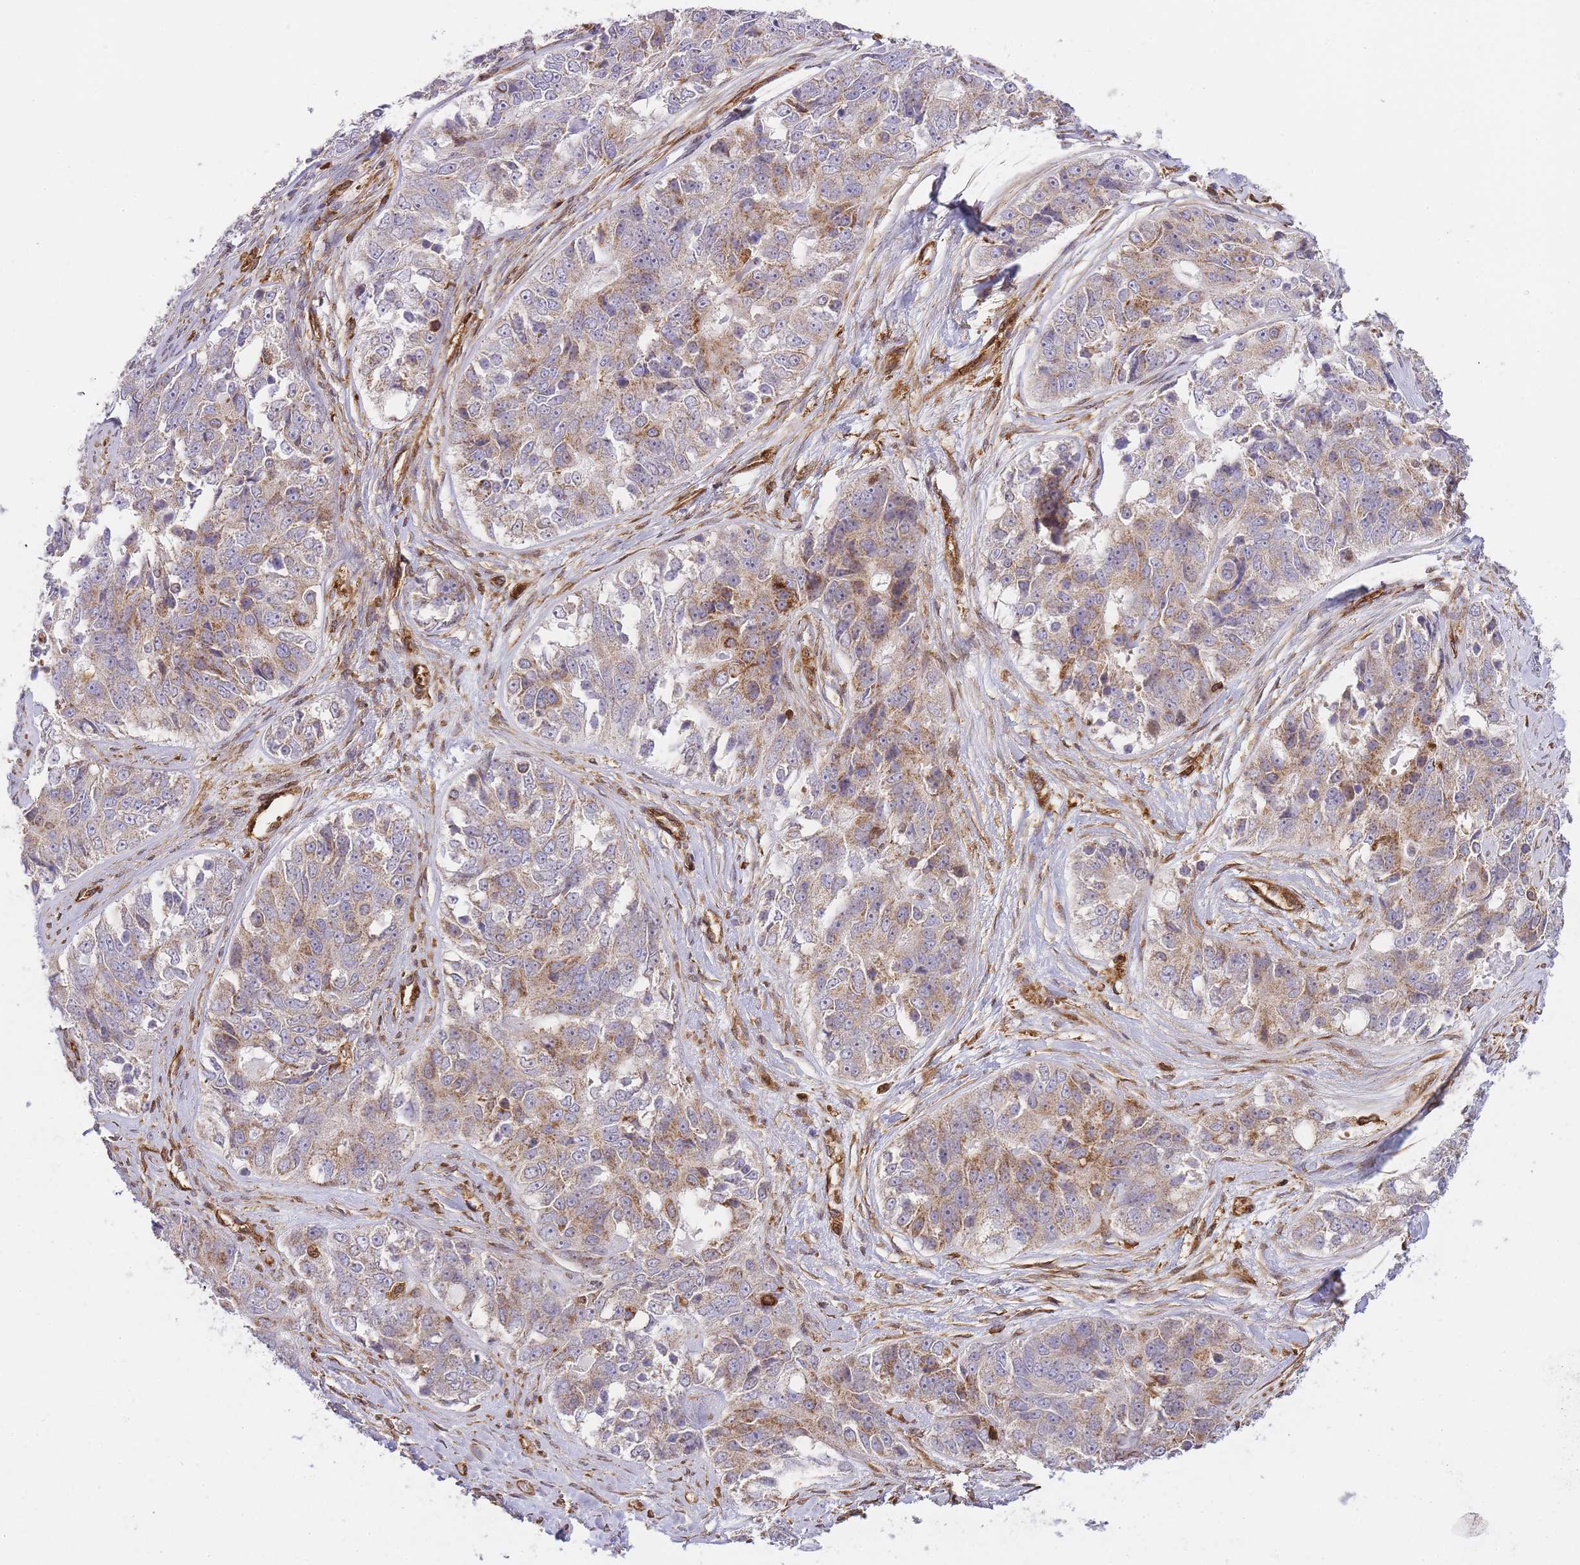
{"staining": {"intensity": "moderate", "quantity": "25%-75%", "location": "cytoplasmic/membranous"}, "tissue": "ovarian cancer", "cell_type": "Tumor cells", "image_type": "cancer", "snomed": [{"axis": "morphology", "description": "Carcinoma, endometroid"}, {"axis": "topography", "description": "Ovary"}], "caption": "There is medium levels of moderate cytoplasmic/membranous positivity in tumor cells of endometroid carcinoma (ovarian), as demonstrated by immunohistochemical staining (brown color).", "gene": "MSN", "patient": {"sex": "female", "age": 51}}